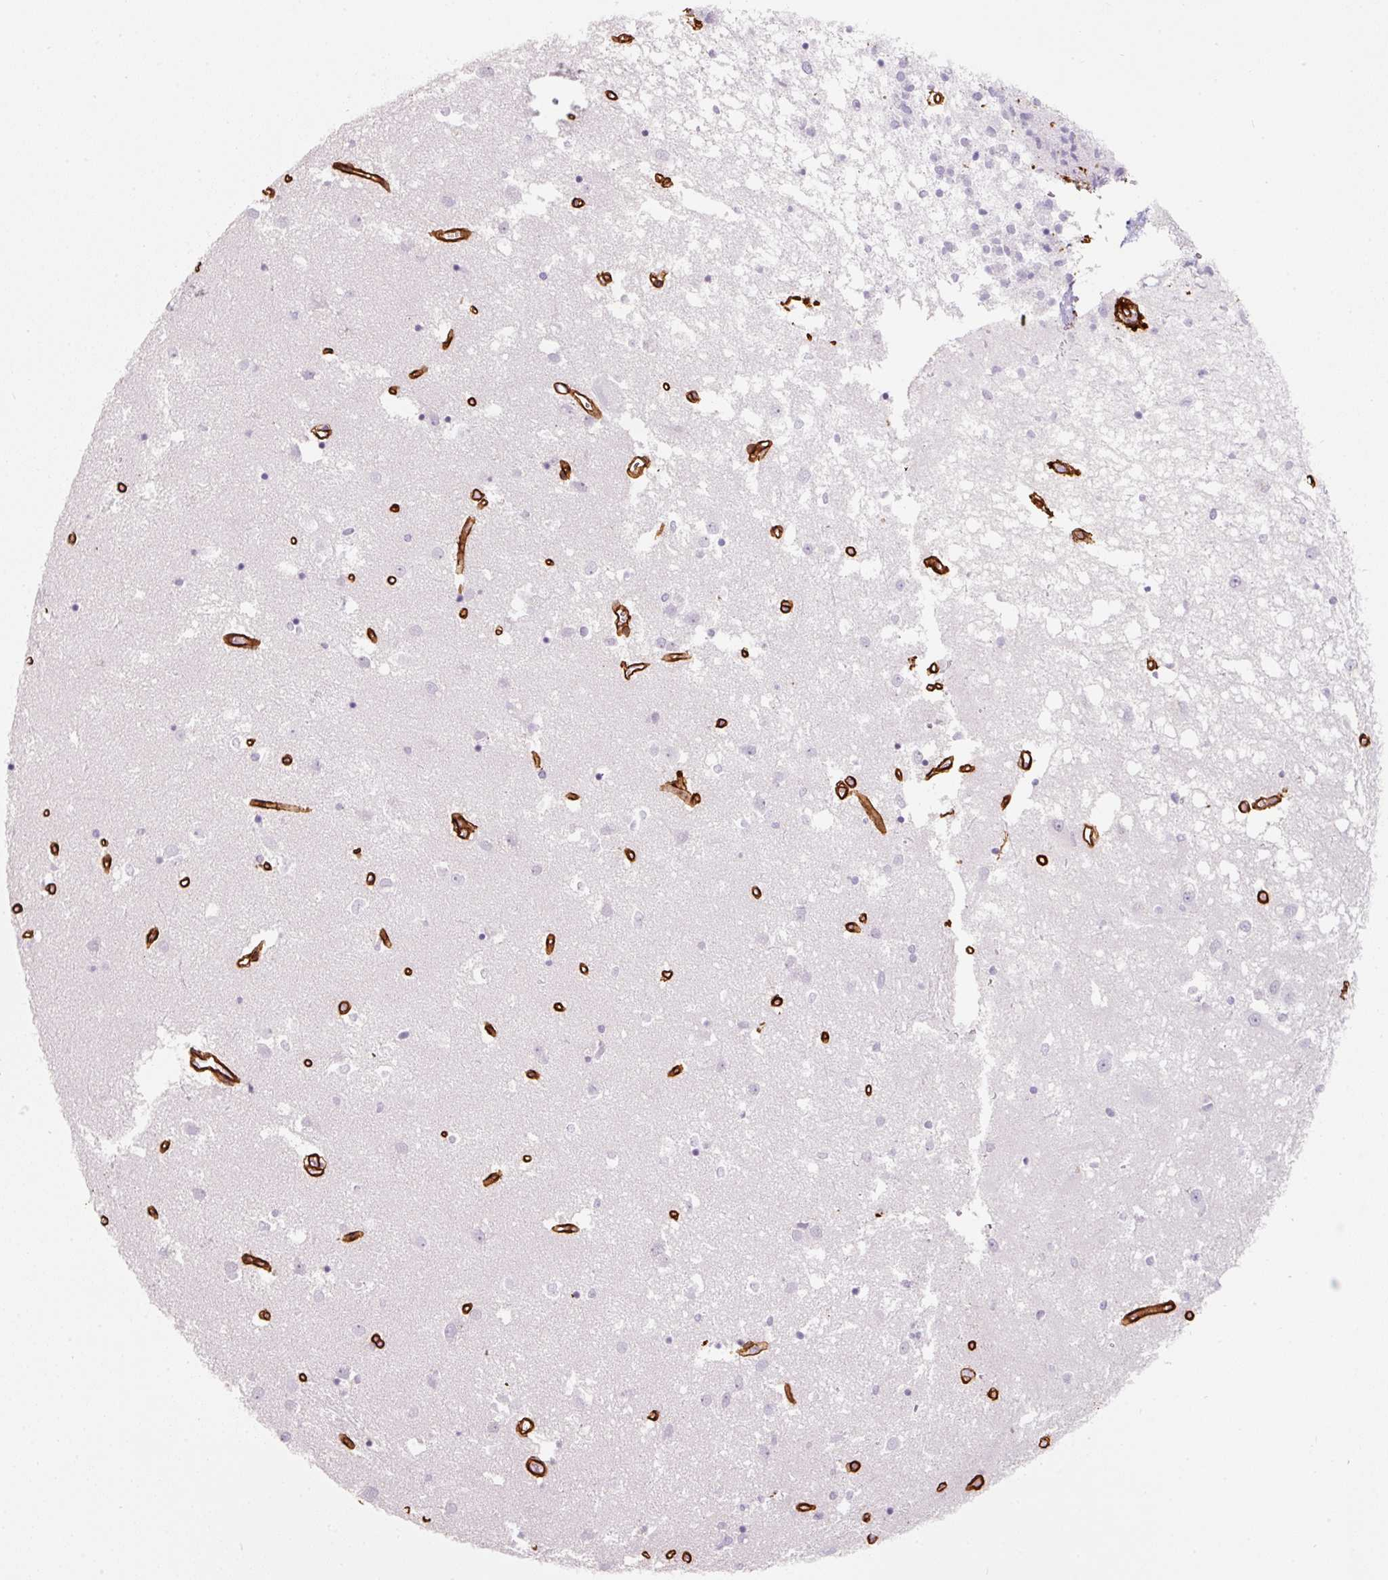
{"staining": {"intensity": "negative", "quantity": "none", "location": "none"}, "tissue": "caudate", "cell_type": "Glial cells", "image_type": "normal", "snomed": [{"axis": "morphology", "description": "Normal tissue, NOS"}, {"axis": "topography", "description": "Lateral ventricle wall"}], "caption": "Immunohistochemical staining of benign caudate reveals no significant positivity in glial cells.", "gene": "LOXL4", "patient": {"sex": "male", "age": 70}}